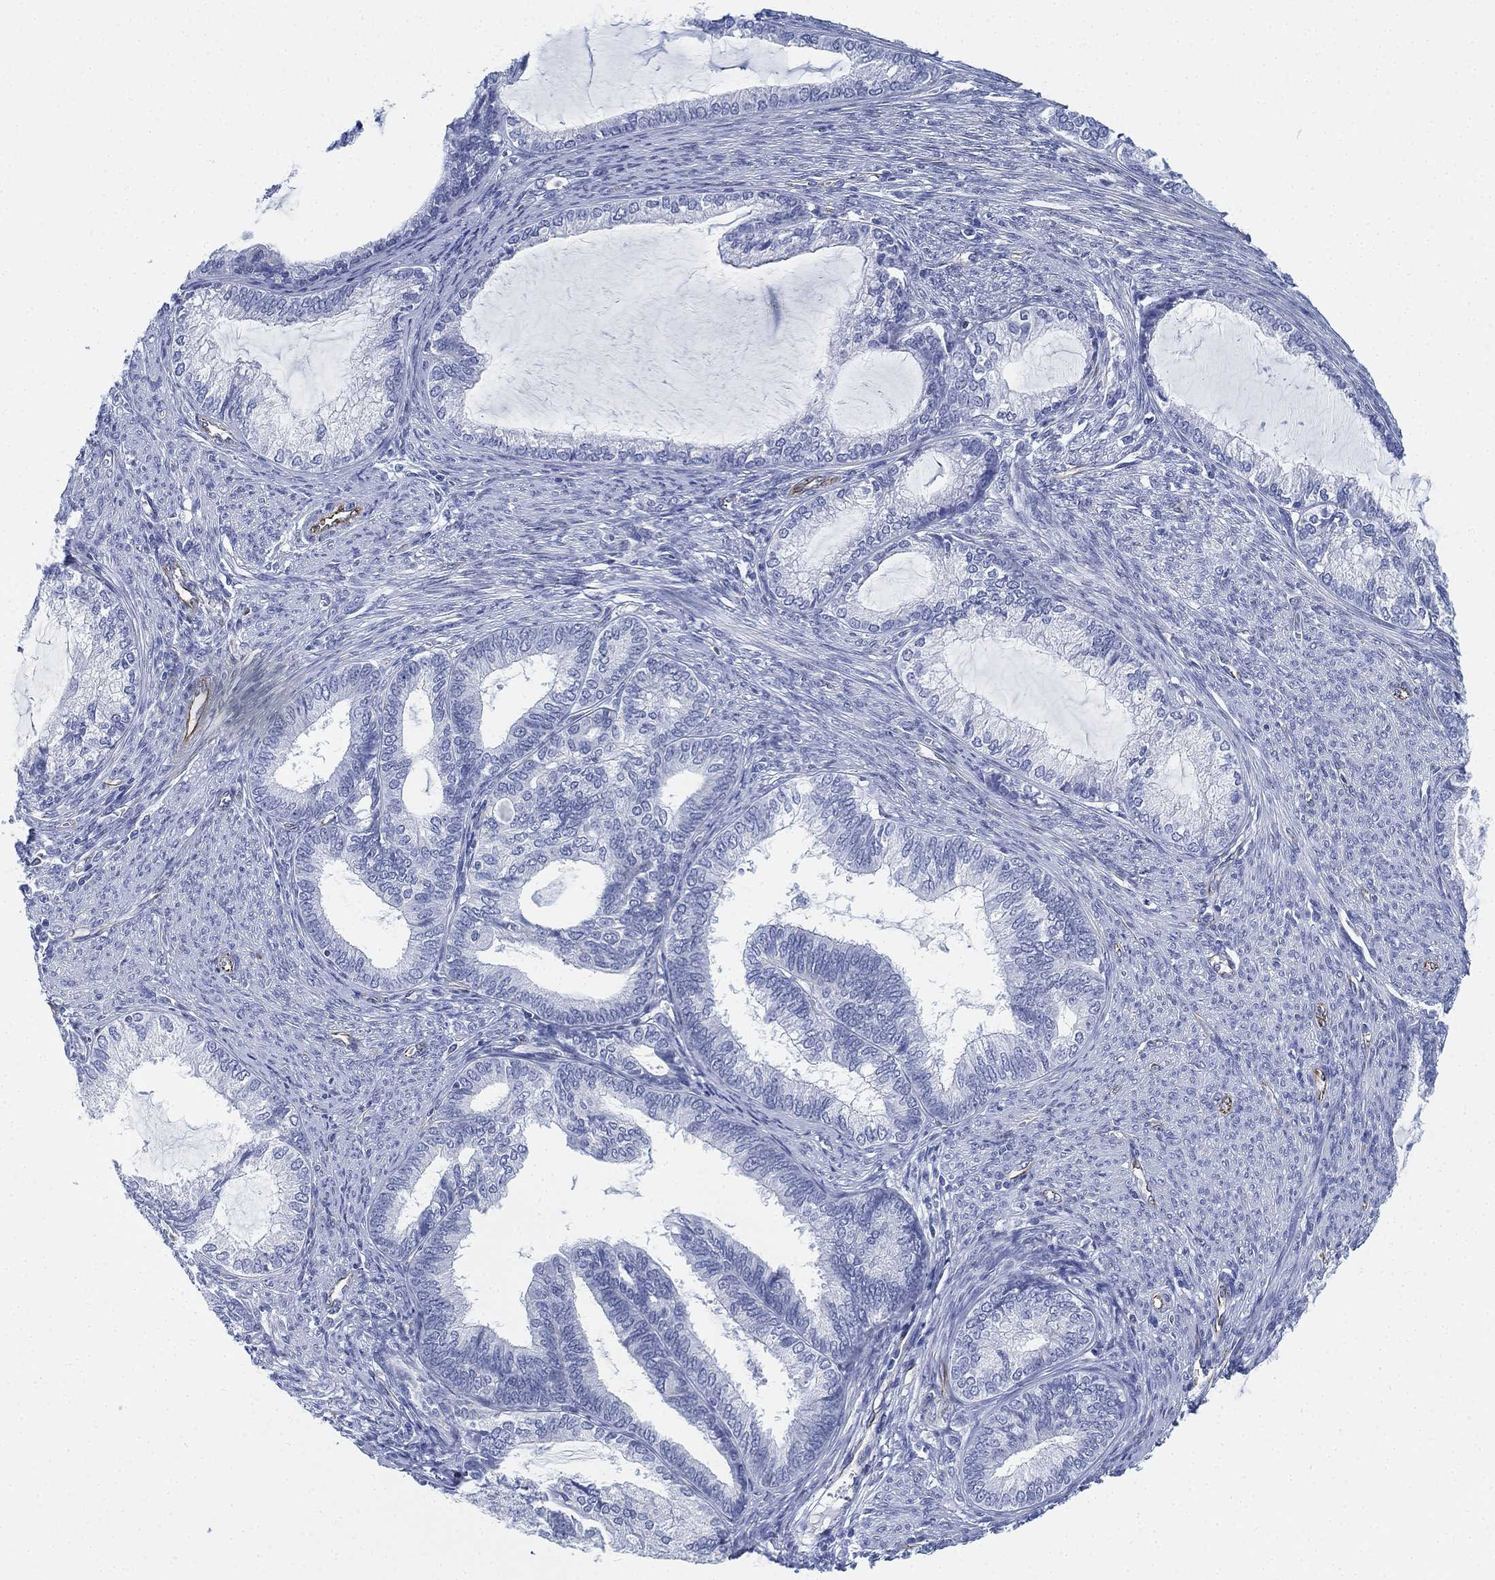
{"staining": {"intensity": "negative", "quantity": "none", "location": "none"}, "tissue": "endometrial cancer", "cell_type": "Tumor cells", "image_type": "cancer", "snomed": [{"axis": "morphology", "description": "Adenocarcinoma, NOS"}, {"axis": "topography", "description": "Endometrium"}], "caption": "DAB immunohistochemical staining of human endometrial cancer (adenocarcinoma) shows no significant expression in tumor cells. The staining was performed using DAB (3,3'-diaminobenzidine) to visualize the protein expression in brown, while the nuclei were stained in blue with hematoxylin (Magnification: 20x).", "gene": "PSKH2", "patient": {"sex": "female", "age": 86}}